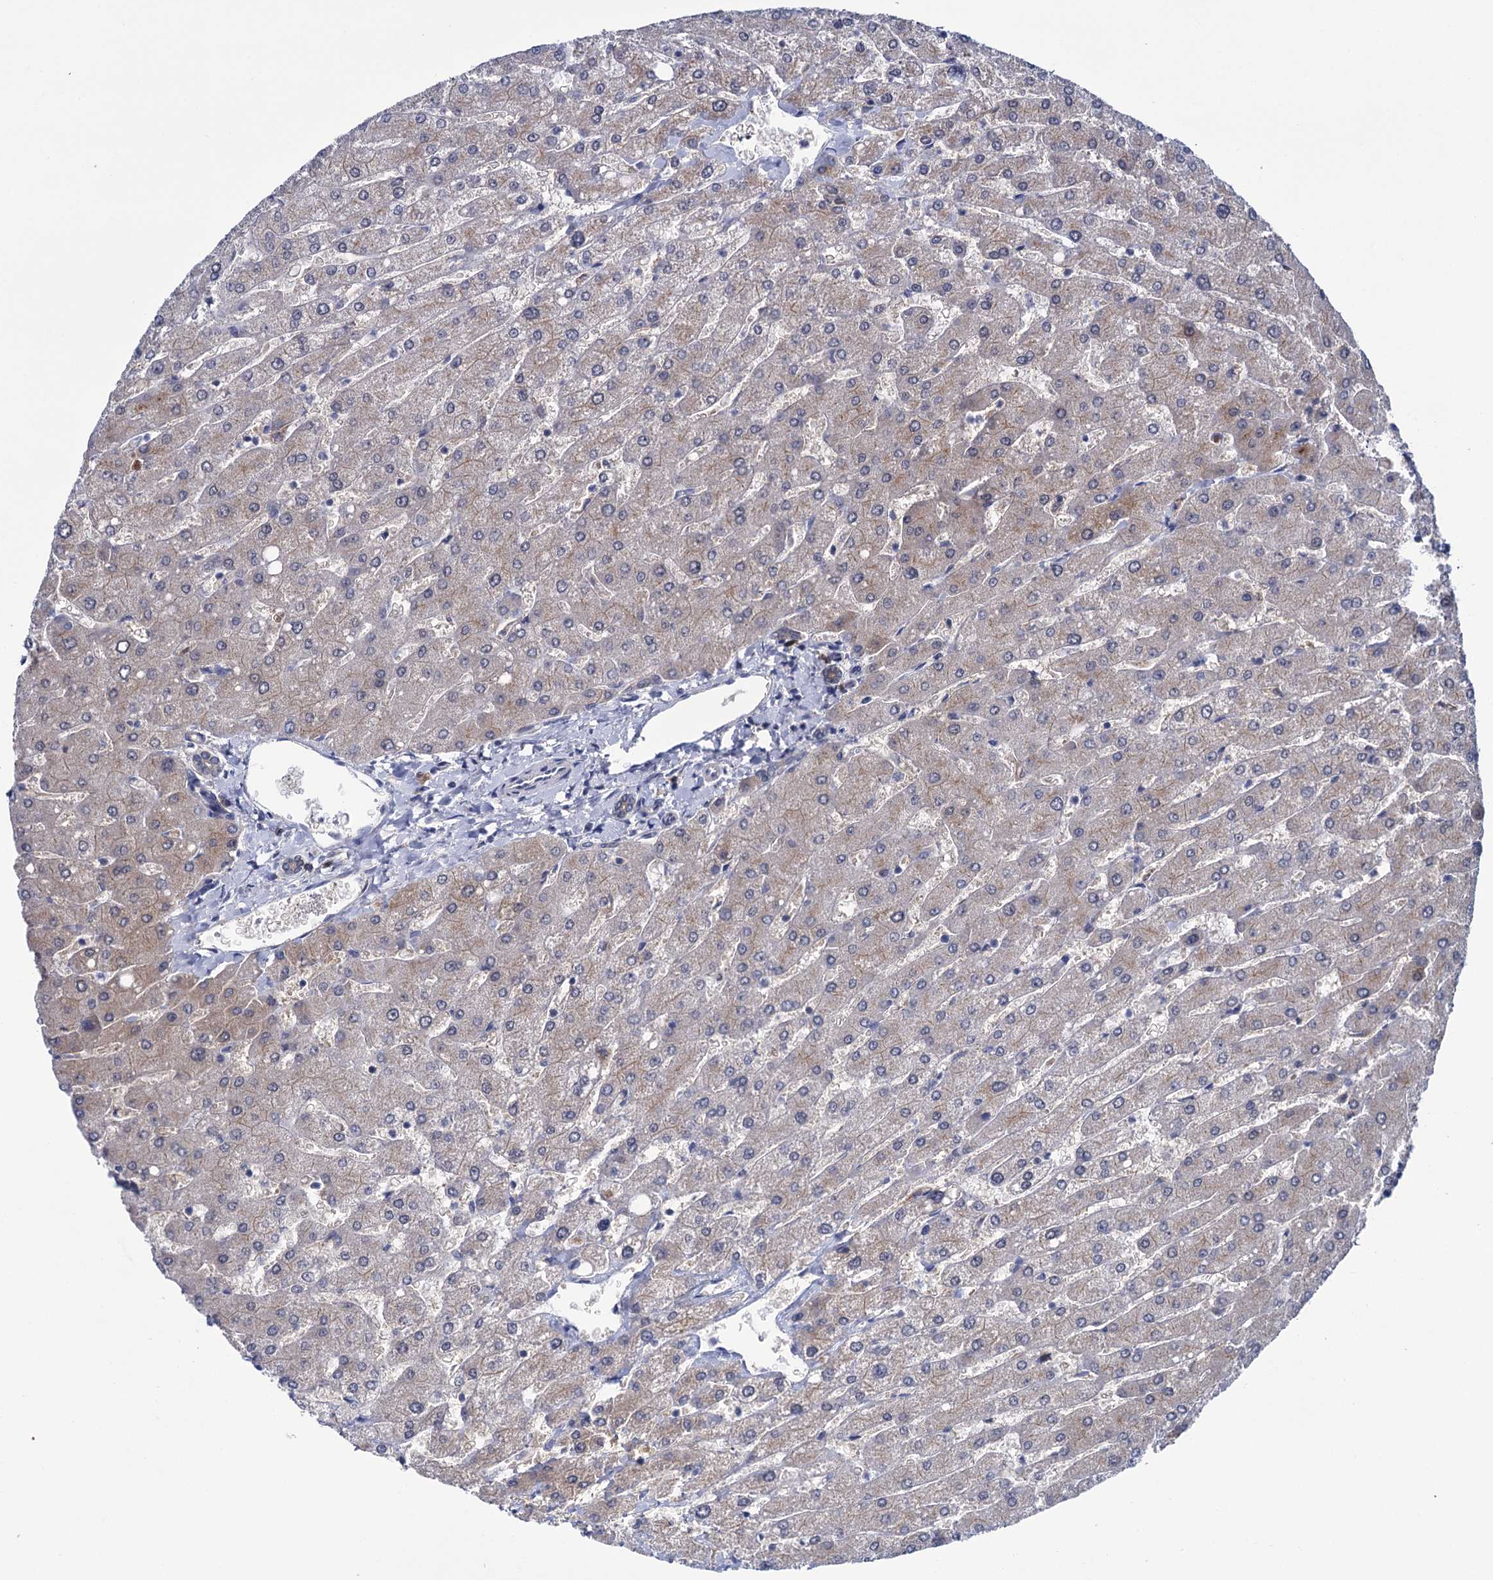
{"staining": {"intensity": "weak", "quantity": "<25%", "location": "cytoplasmic/membranous"}, "tissue": "liver", "cell_type": "Cholangiocytes", "image_type": "normal", "snomed": [{"axis": "morphology", "description": "Normal tissue, NOS"}, {"axis": "topography", "description": "Liver"}], "caption": "Immunohistochemical staining of unremarkable human liver shows no significant staining in cholangiocytes.", "gene": "GLO1", "patient": {"sex": "male", "age": 55}}